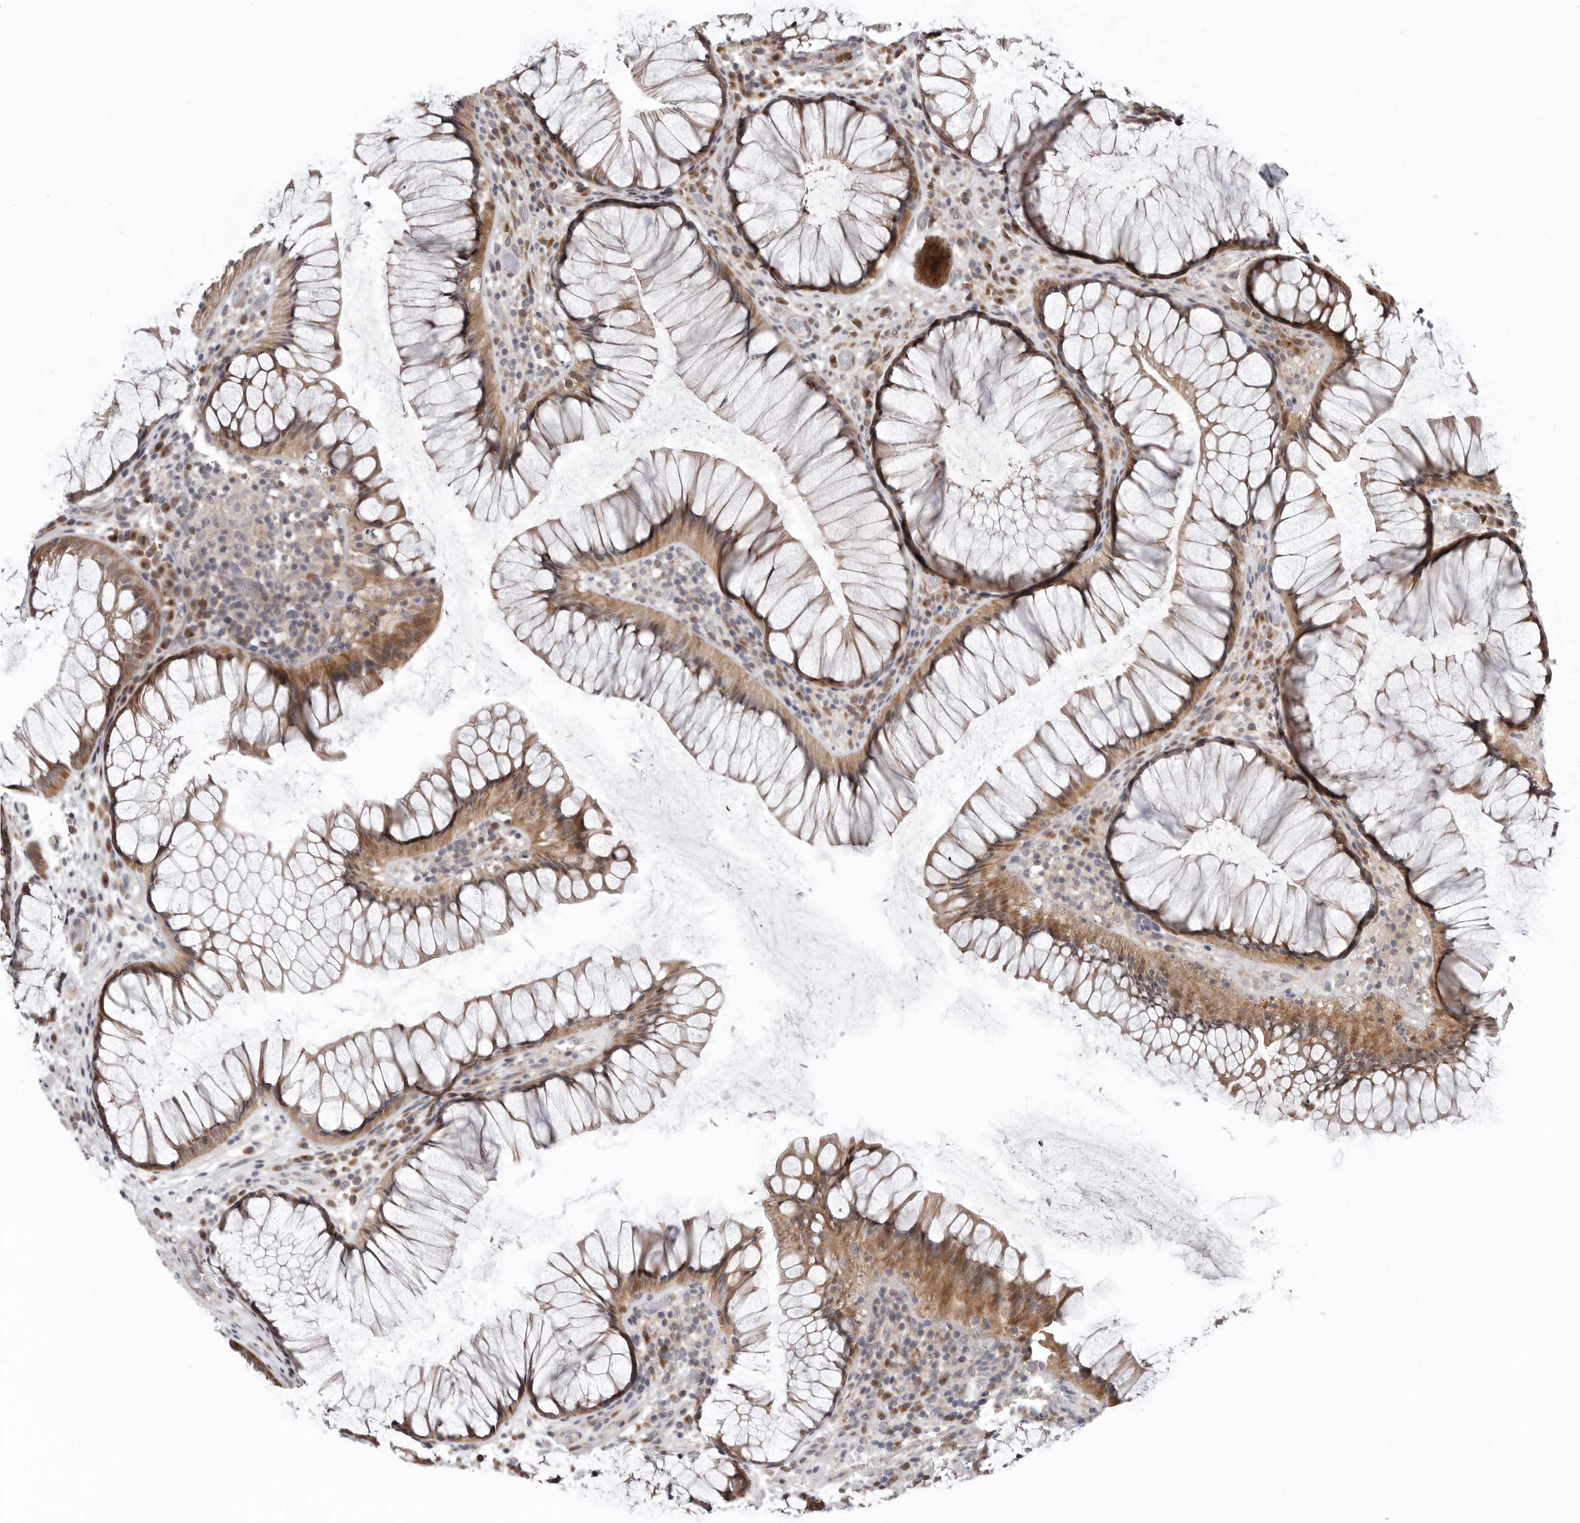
{"staining": {"intensity": "moderate", "quantity": ">75%", "location": "cytoplasmic/membranous"}, "tissue": "rectum", "cell_type": "Glandular cells", "image_type": "normal", "snomed": [{"axis": "morphology", "description": "Normal tissue, NOS"}, {"axis": "topography", "description": "Rectum"}], "caption": "Immunohistochemical staining of unremarkable human rectum displays moderate cytoplasmic/membranous protein staining in approximately >75% of glandular cells. (brown staining indicates protein expression, while blue staining denotes nuclei).", "gene": "RALGPS2", "patient": {"sex": "male", "age": 51}}